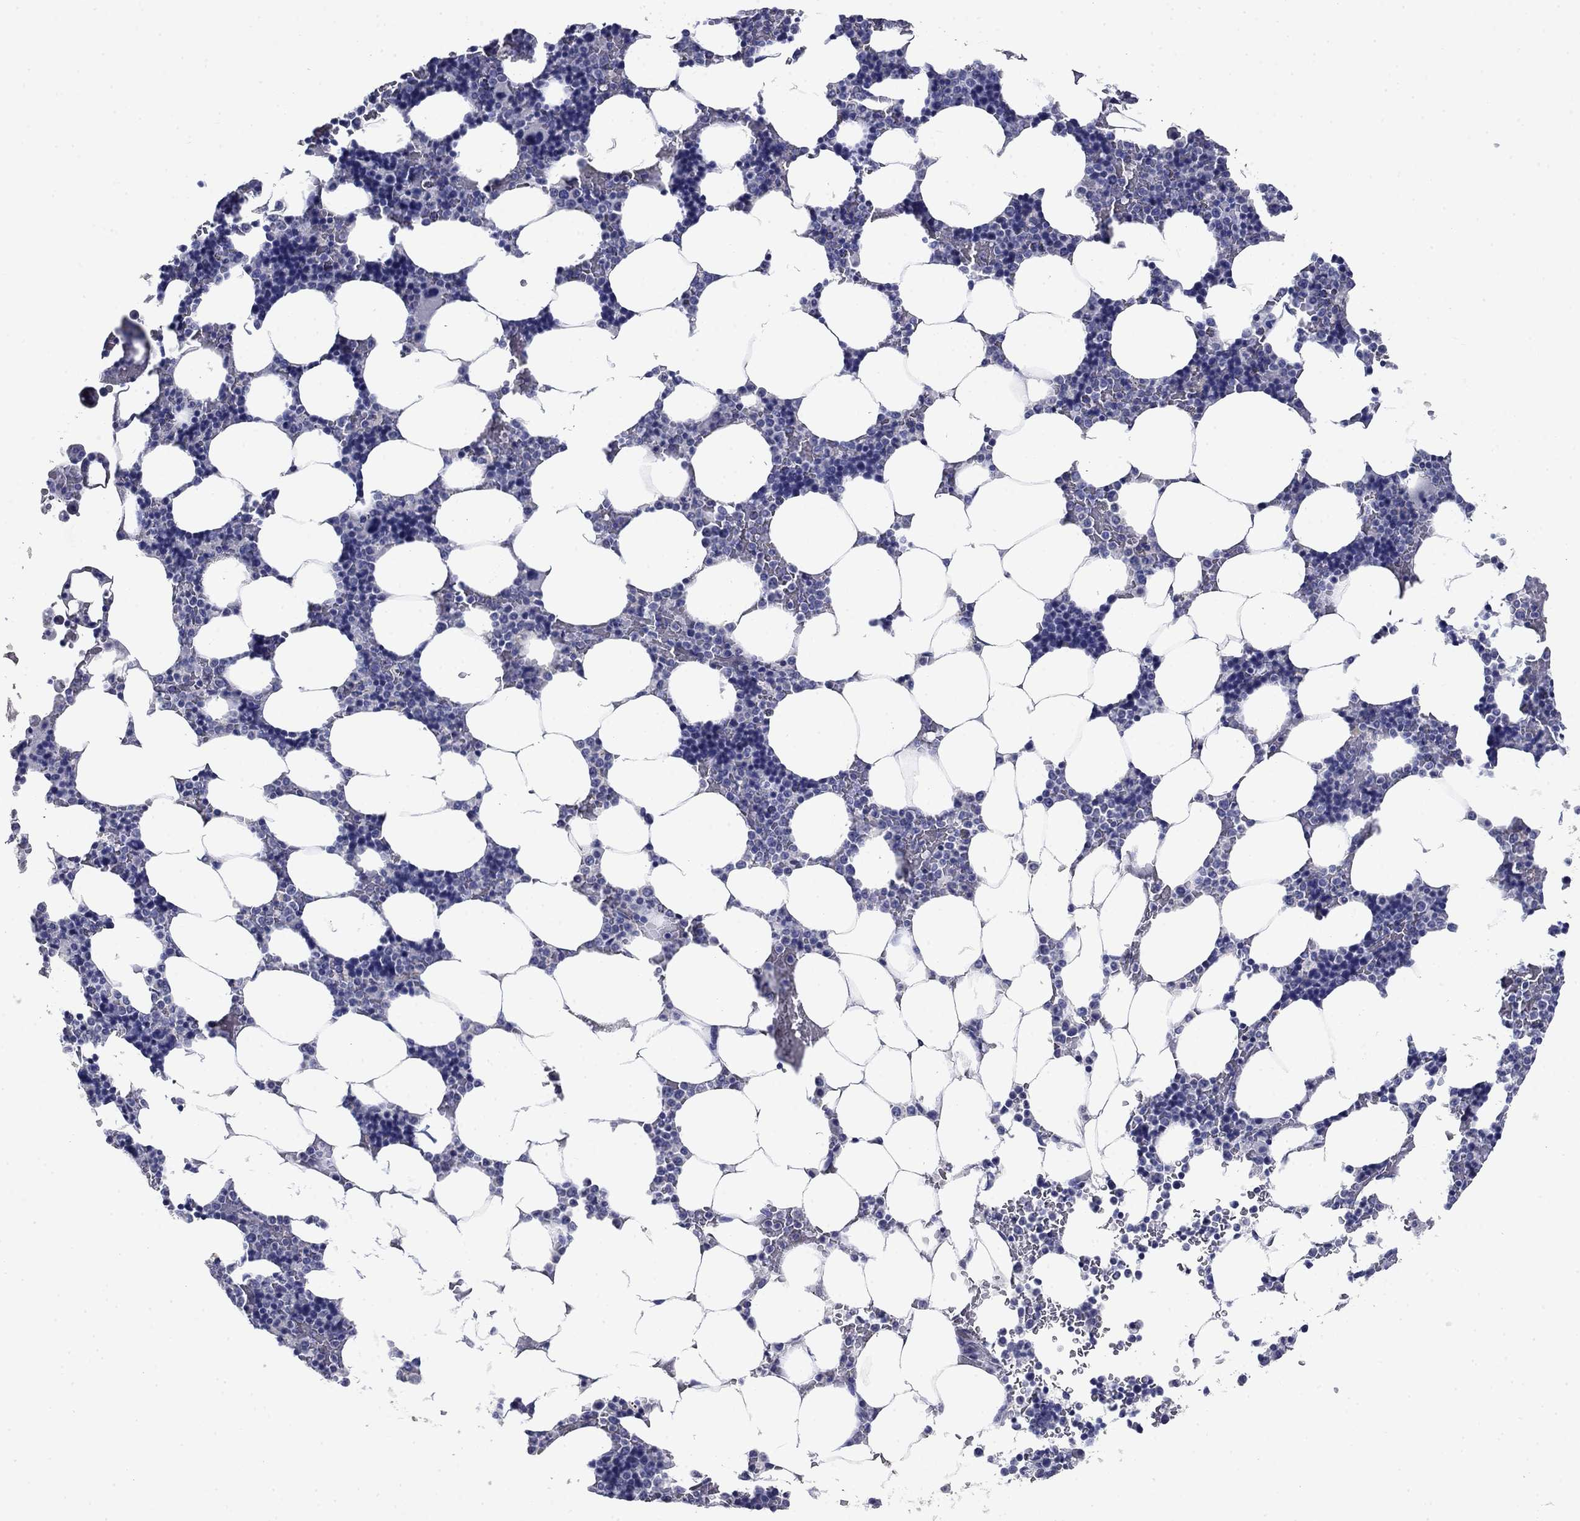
{"staining": {"intensity": "negative", "quantity": "none", "location": "none"}, "tissue": "bone marrow", "cell_type": "Hematopoietic cells", "image_type": "normal", "snomed": [{"axis": "morphology", "description": "Normal tissue, NOS"}, {"axis": "topography", "description": "Bone marrow"}], "caption": "This histopathology image is of unremarkable bone marrow stained with immunohistochemistry (IHC) to label a protein in brown with the nuclei are counter-stained blue. There is no positivity in hematopoietic cells.", "gene": "PRKCG", "patient": {"sex": "male", "age": 51}}